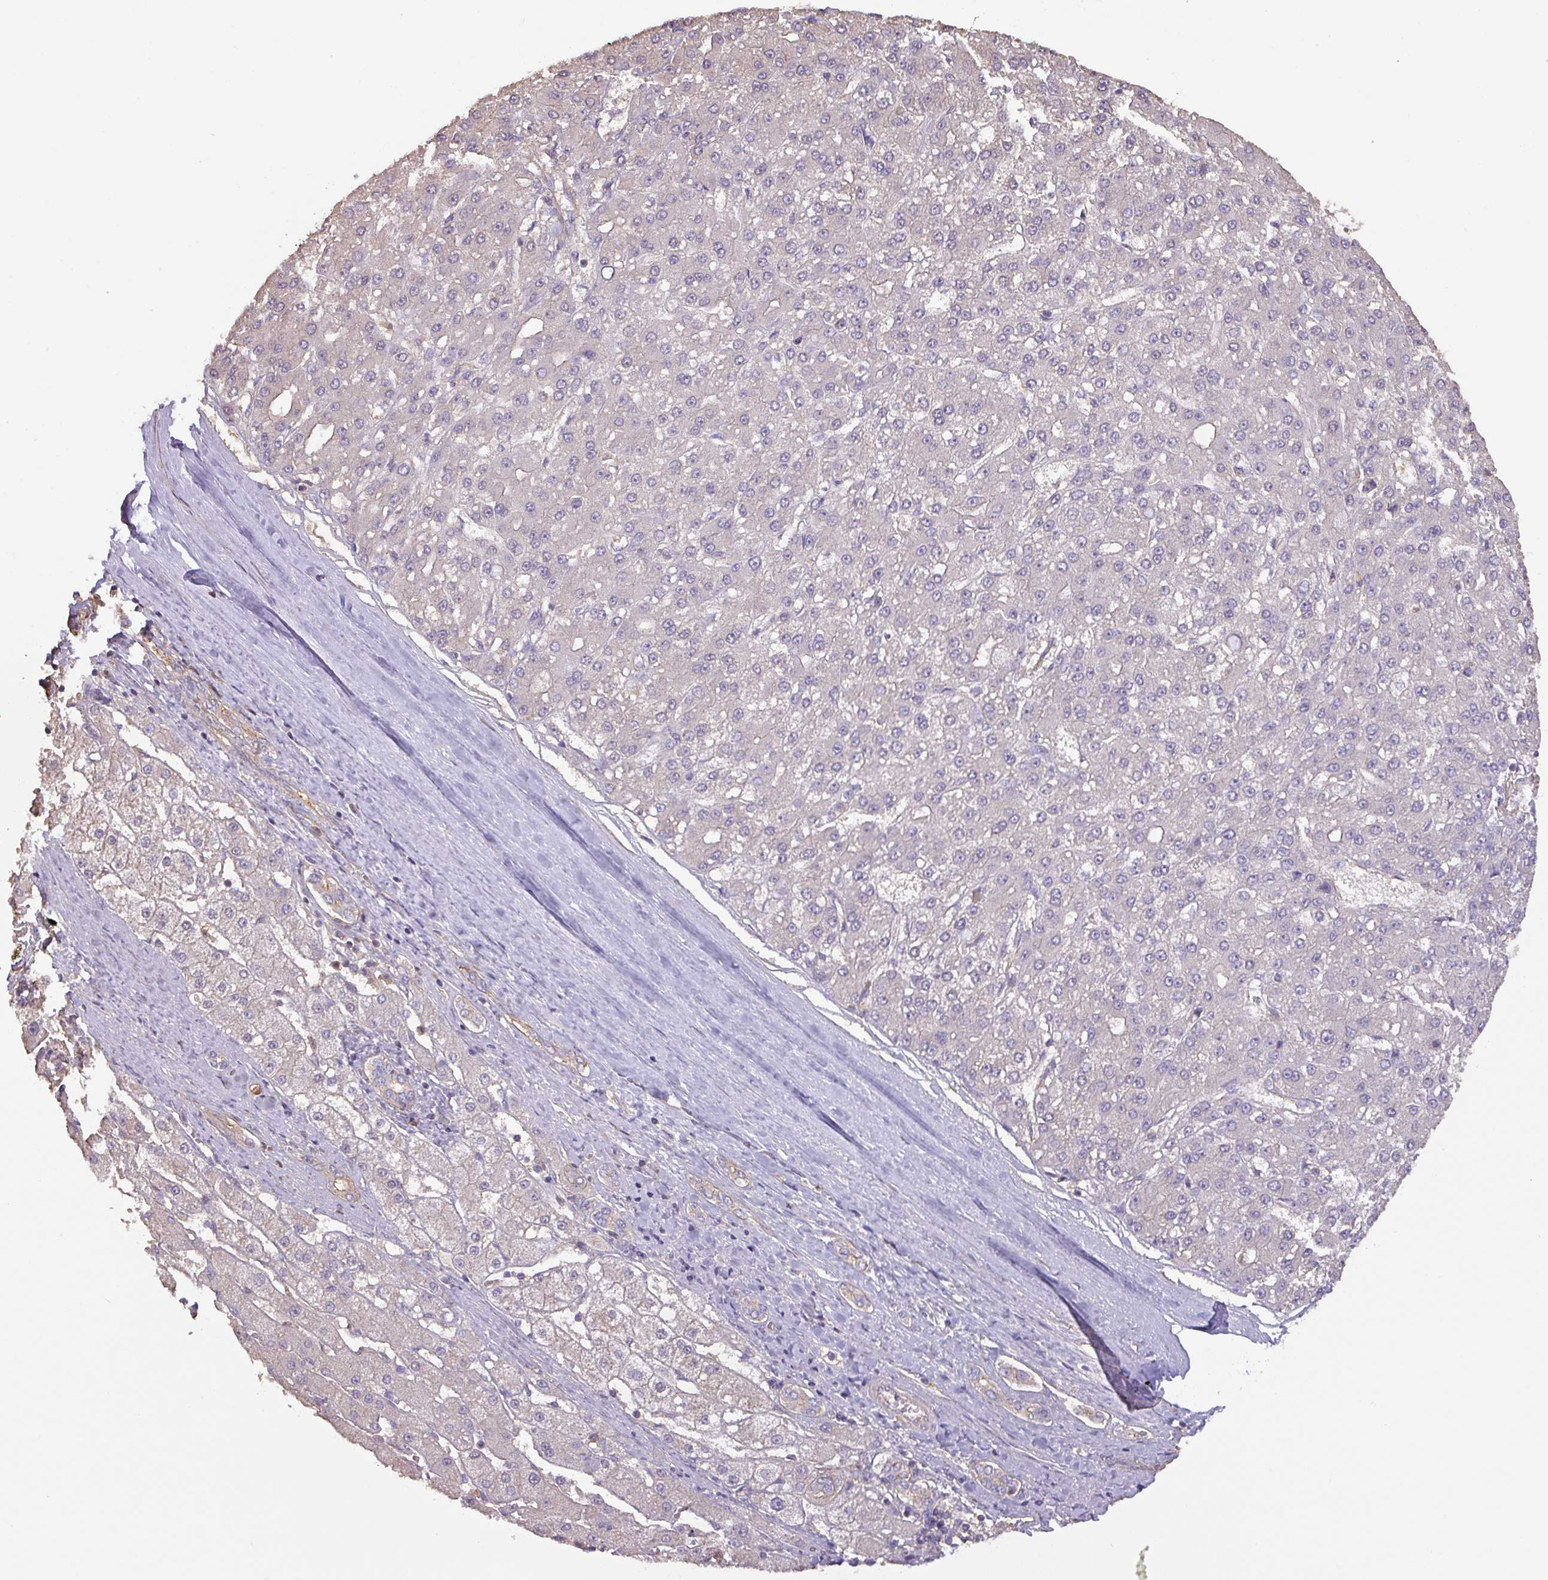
{"staining": {"intensity": "negative", "quantity": "none", "location": "none"}, "tissue": "liver cancer", "cell_type": "Tumor cells", "image_type": "cancer", "snomed": [{"axis": "morphology", "description": "Carcinoma, Hepatocellular, NOS"}, {"axis": "topography", "description": "Liver"}], "caption": "IHC photomicrograph of liver hepatocellular carcinoma stained for a protein (brown), which displays no positivity in tumor cells.", "gene": "CALML4", "patient": {"sex": "male", "age": 67}}